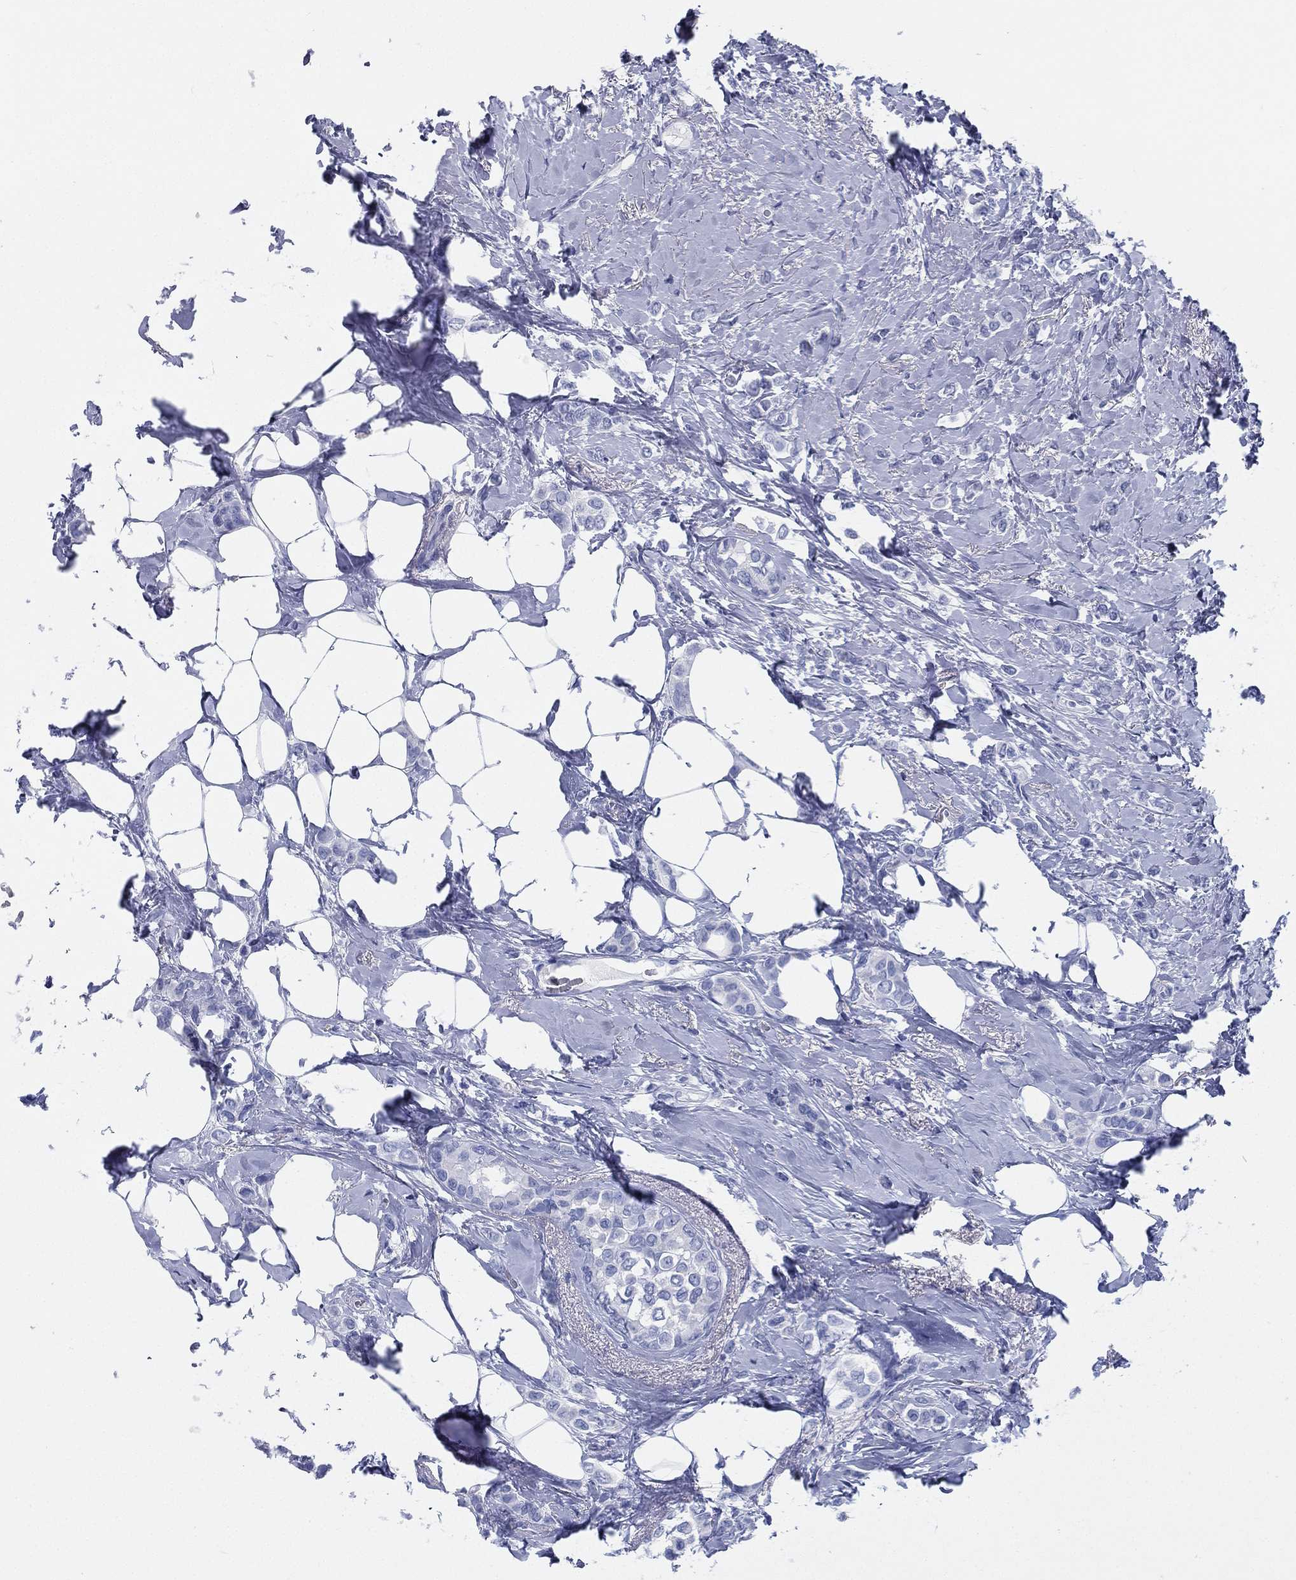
{"staining": {"intensity": "negative", "quantity": "none", "location": "none"}, "tissue": "breast cancer", "cell_type": "Tumor cells", "image_type": "cancer", "snomed": [{"axis": "morphology", "description": "Lobular carcinoma"}, {"axis": "topography", "description": "Breast"}], "caption": "There is no significant positivity in tumor cells of breast cancer.", "gene": "TMEM252", "patient": {"sex": "female", "age": 66}}